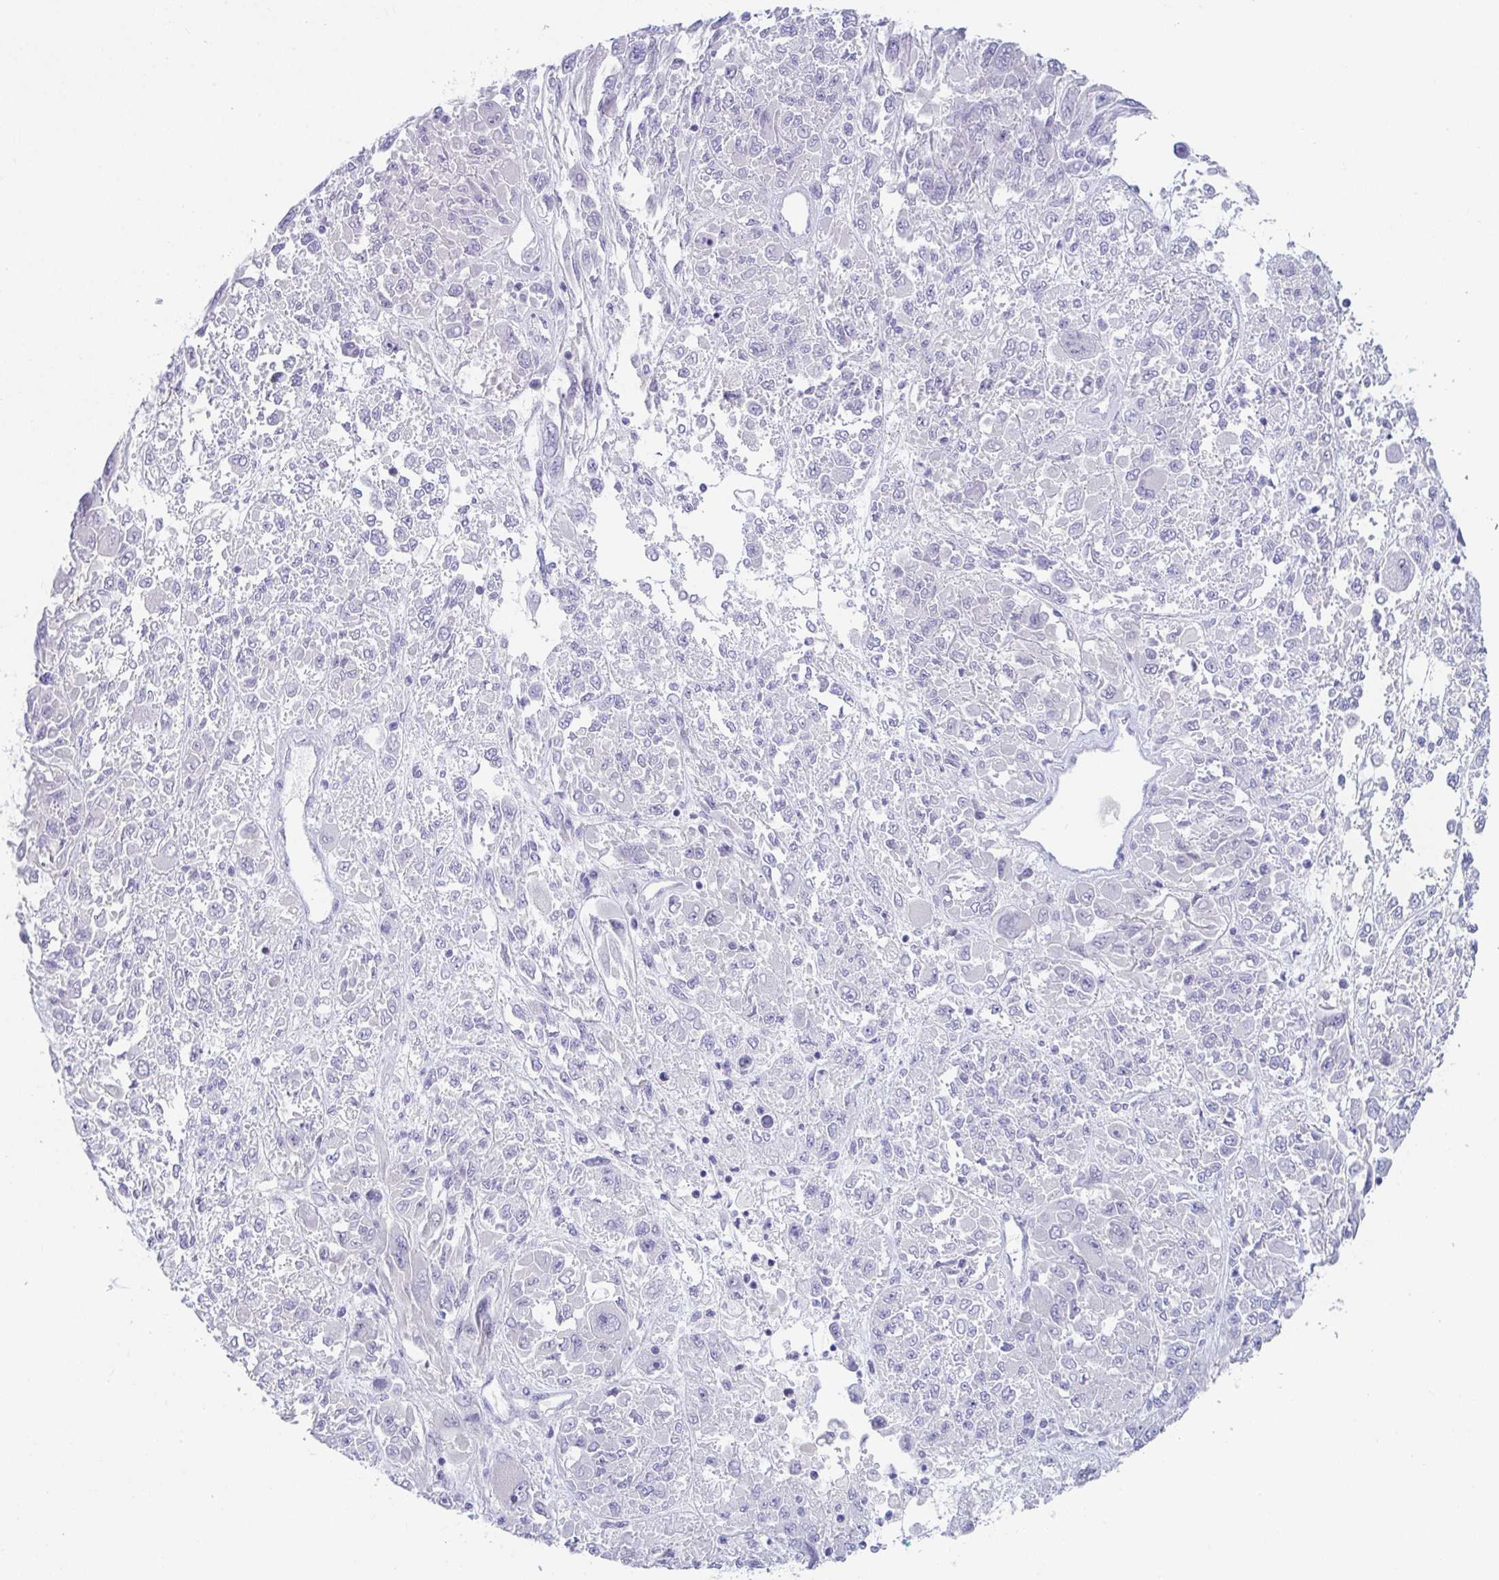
{"staining": {"intensity": "negative", "quantity": "none", "location": "none"}, "tissue": "melanoma", "cell_type": "Tumor cells", "image_type": "cancer", "snomed": [{"axis": "morphology", "description": "Malignant melanoma, NOS"}, {"axis": "topography", "description": "Skin"}], "caption": "High power microscopy image of an IHC photomicrograph of melanoma, revealing no significant staining in tumor cells. (DAB (3,3'-diaminobenzidine) IHC visualized using brightfield microscopy, high magnification).", "gene": "PLA2G1B", "patient": {"sex": "female", "age": 91}}